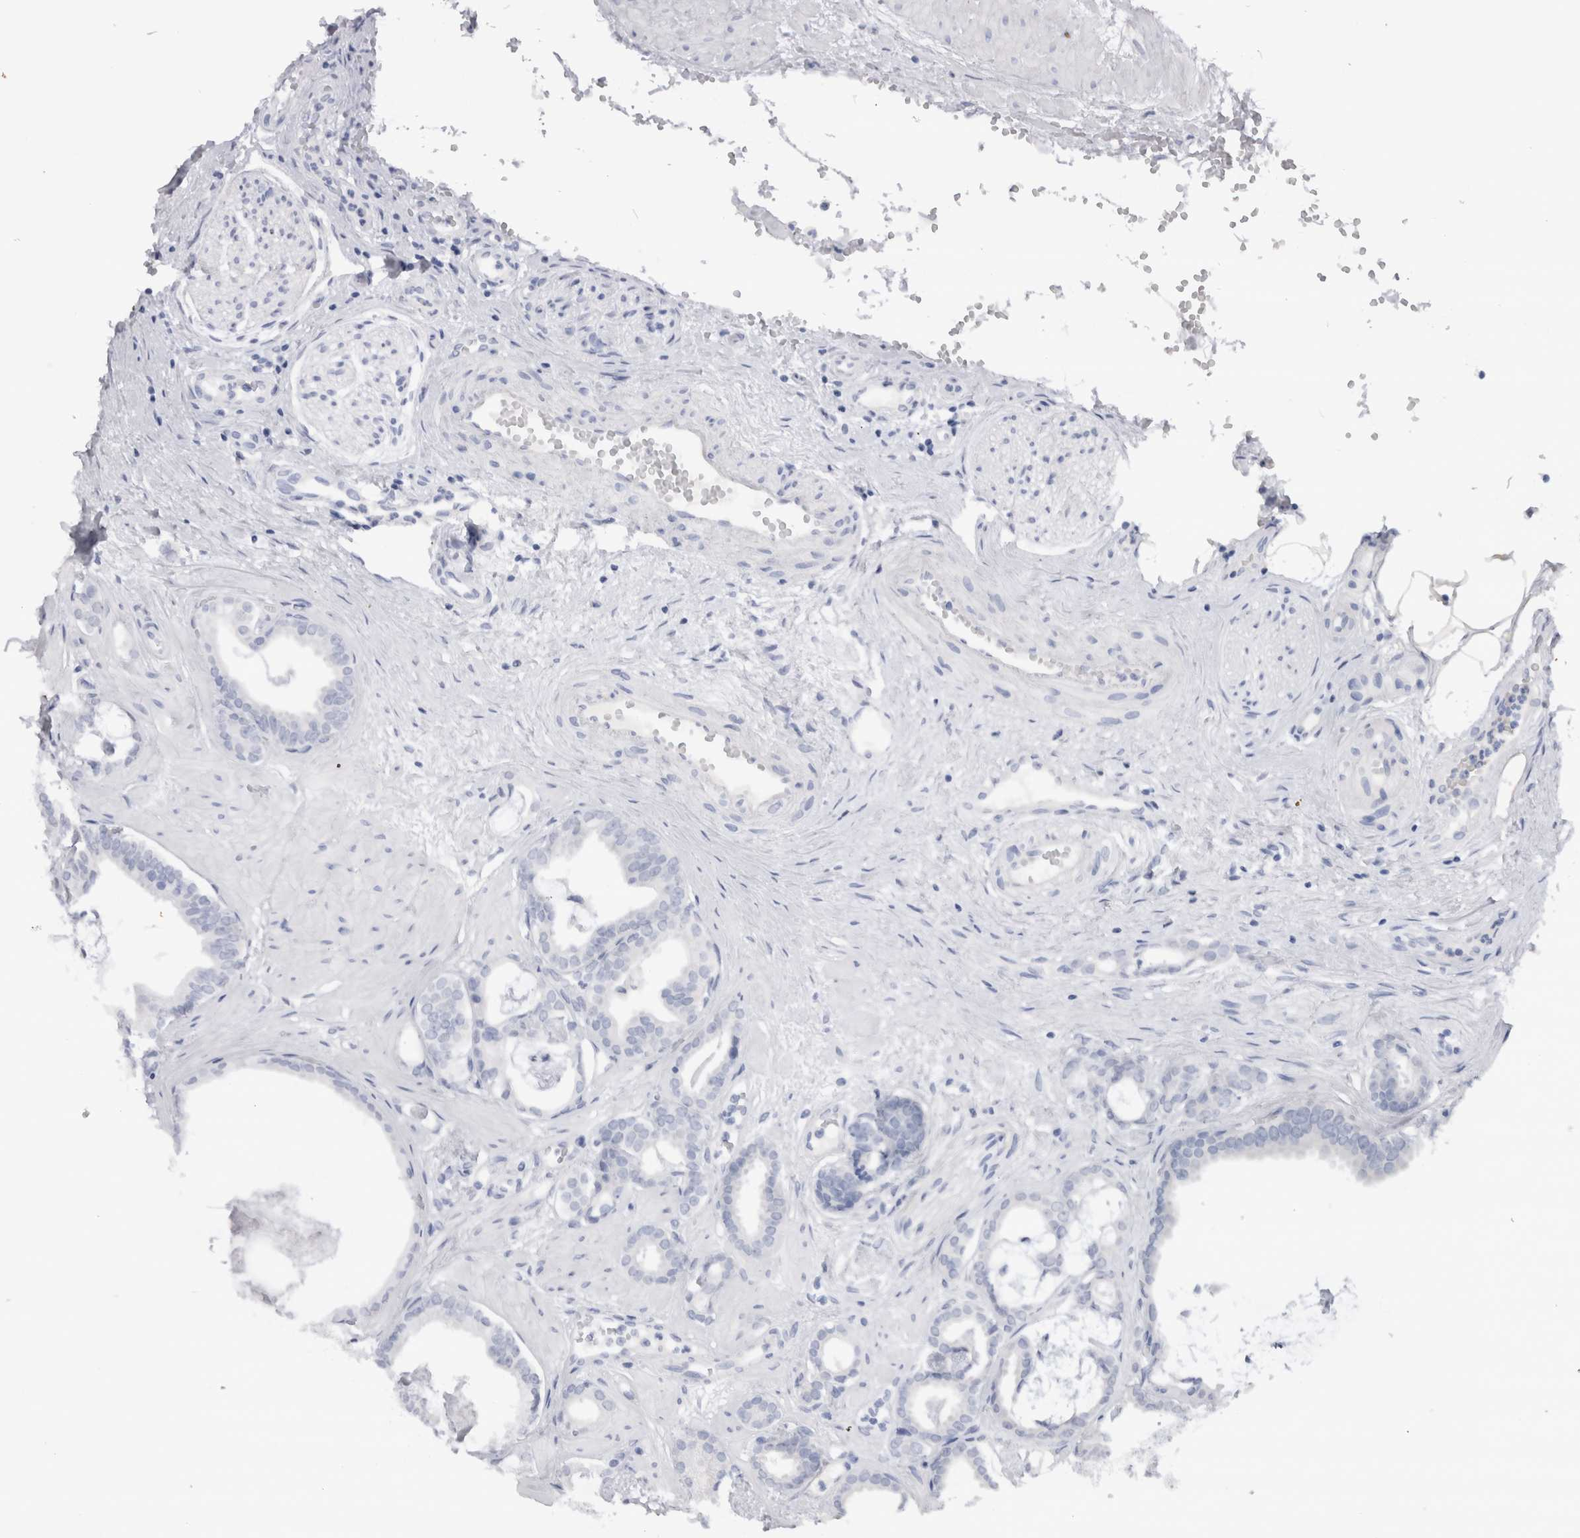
{"staining": {"intensity": "negative", "quantity": "none", "location": "none"}, "tissue": "prostate cancer", "cell_type": "Tumor cells", "image_type": "cancer", "snomed": [{"axis": "morphology", "description": "Adenocarcinoma, Low grade"}, {"axis": "topography", "description": "Prostate"}], "caption": "This is an immunohistochemistry (IHC) micrograph of human prostate cancer (adenocarcinoma (low-grade)). There is no staining in tumor cells.", "gene": "CDH17", "patient": {"sex": "male", "age": 53}}